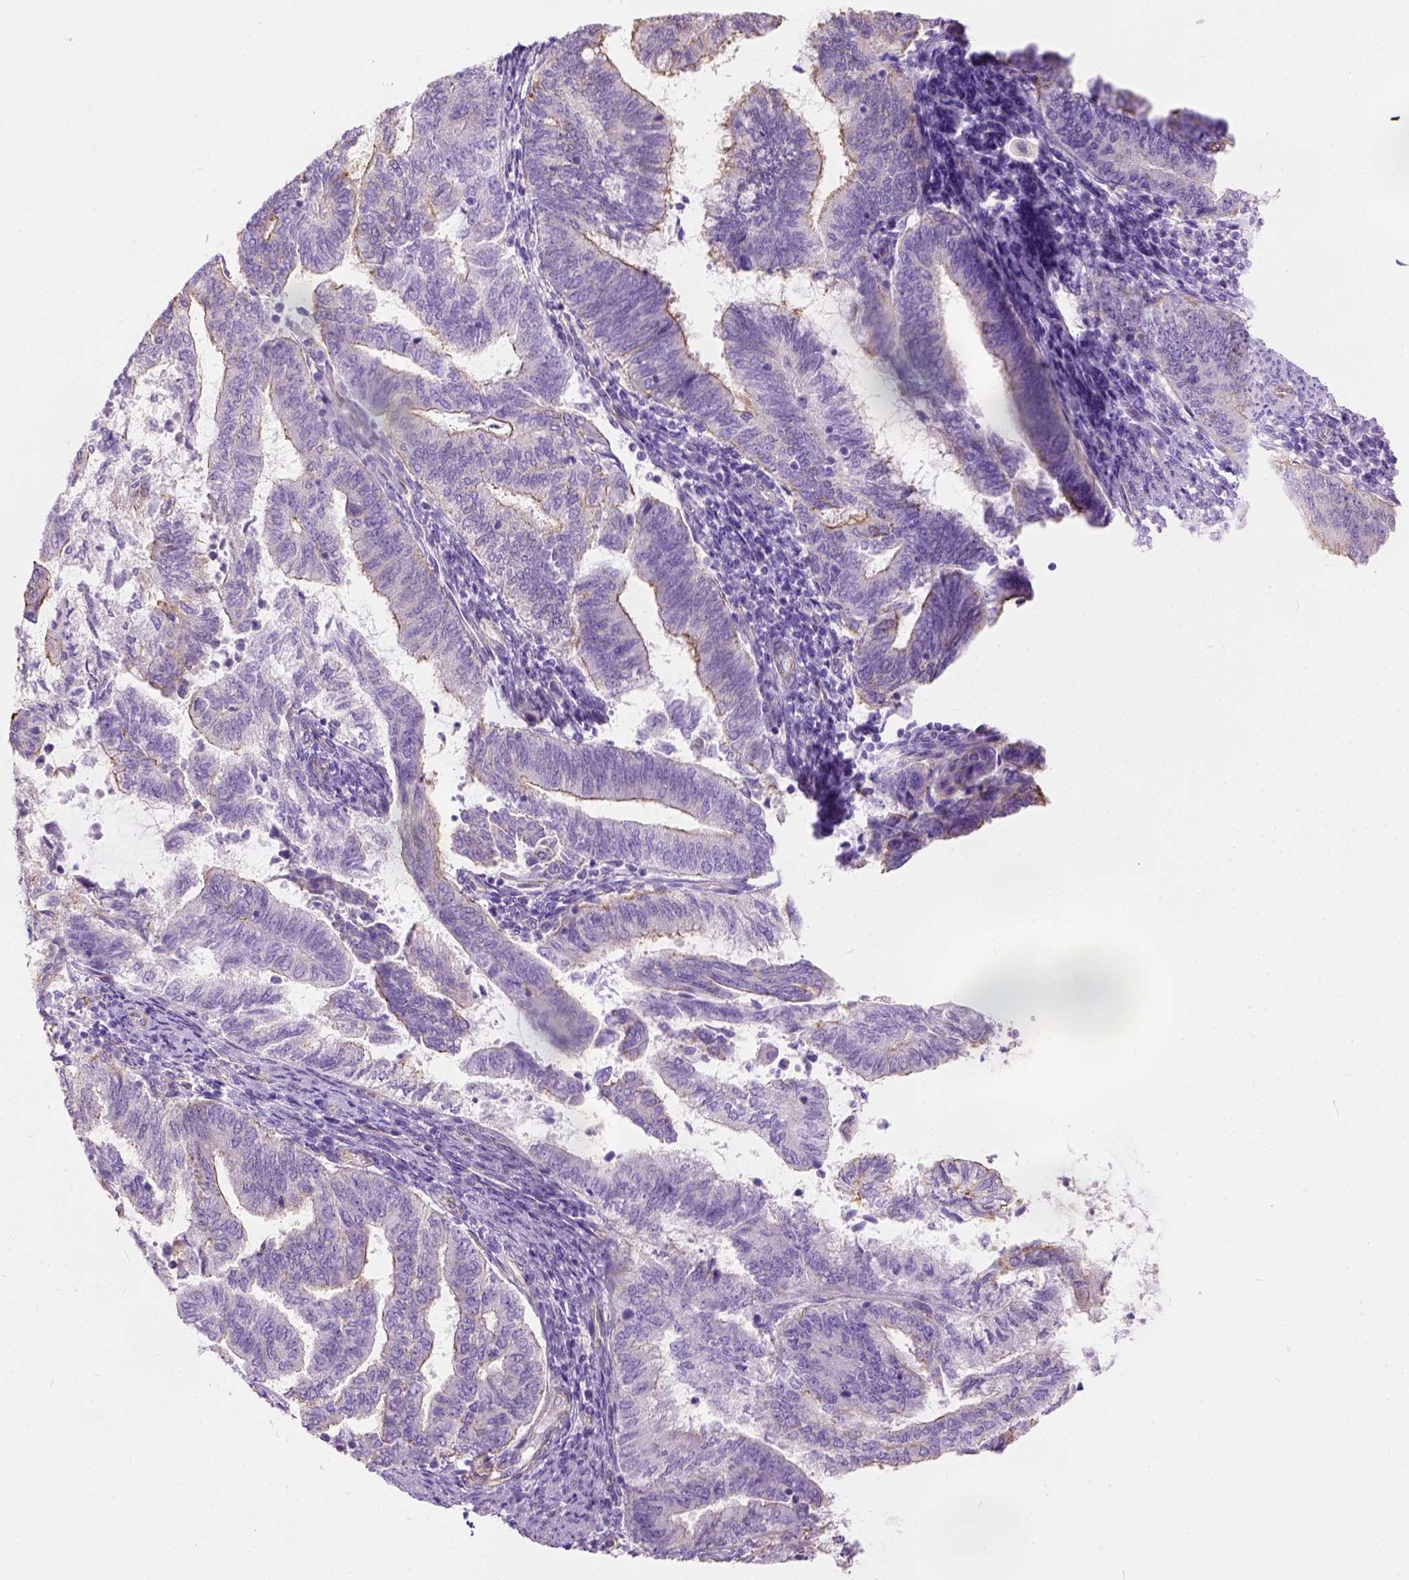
{"staining": {"intensity": "moderate", "quantity": "<25%", "location": "cytoplasmic/membranous"}, "tissue": "endometrial cancer", "cell_type": "Tumor cells", "image_type": "cancer", "snomed": [{"axis": "morphology", "description": "Adenocarcinoma, NOS"}, {"axis": "topography", "description": "Endometrium"}], "caption": "Immunohistochemical staining of human endometrial cancer (adenocarcinoma) demonstrates moderate cytoplasmic/membranous protein staining in approximately <25% of tumor cells.", "gene": "PHF7", "patient": {"sex": "female", "age": 65}}